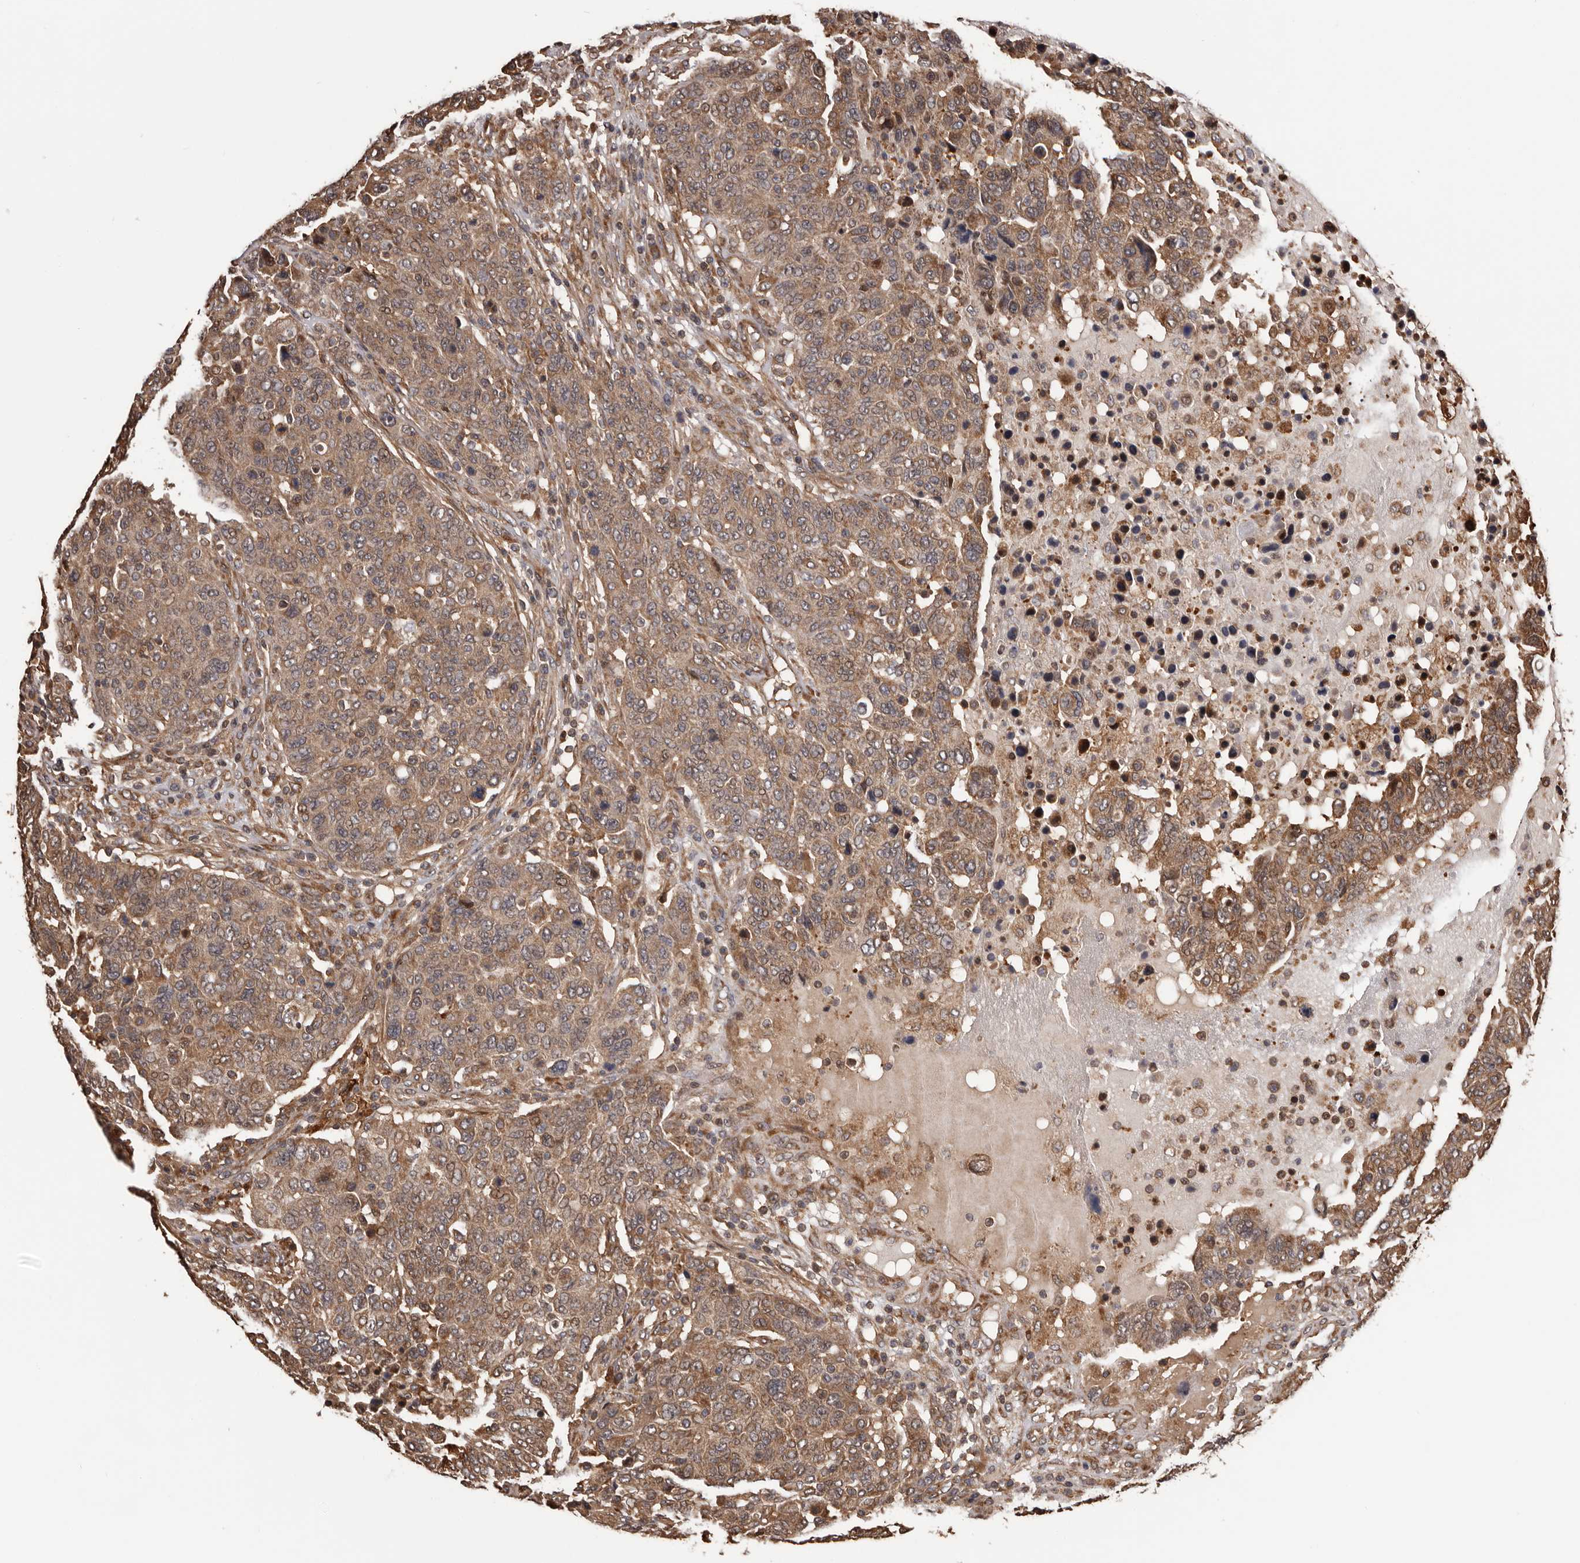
{"staining": {"intensity": "moderate", "quantity": ">75%", "location": "cytoplasmic/membranous"}, "tissue": "breast cancer", "cell_type": "Tumor cells", "image_type": "cancer", "snomed": [{"axis": "morphology", "description": "Duct carcinoma"}, {"axis": "topography", "description": "Breast"}], "caption": "About >75% of tumor cells in human breast cancer show moderate cytoplasmic/membranous protein staining as visualized by brown immunohistochemical staining.", "gene": "ADAMTS2", "patient": {"sex": "female", "age": 37}}